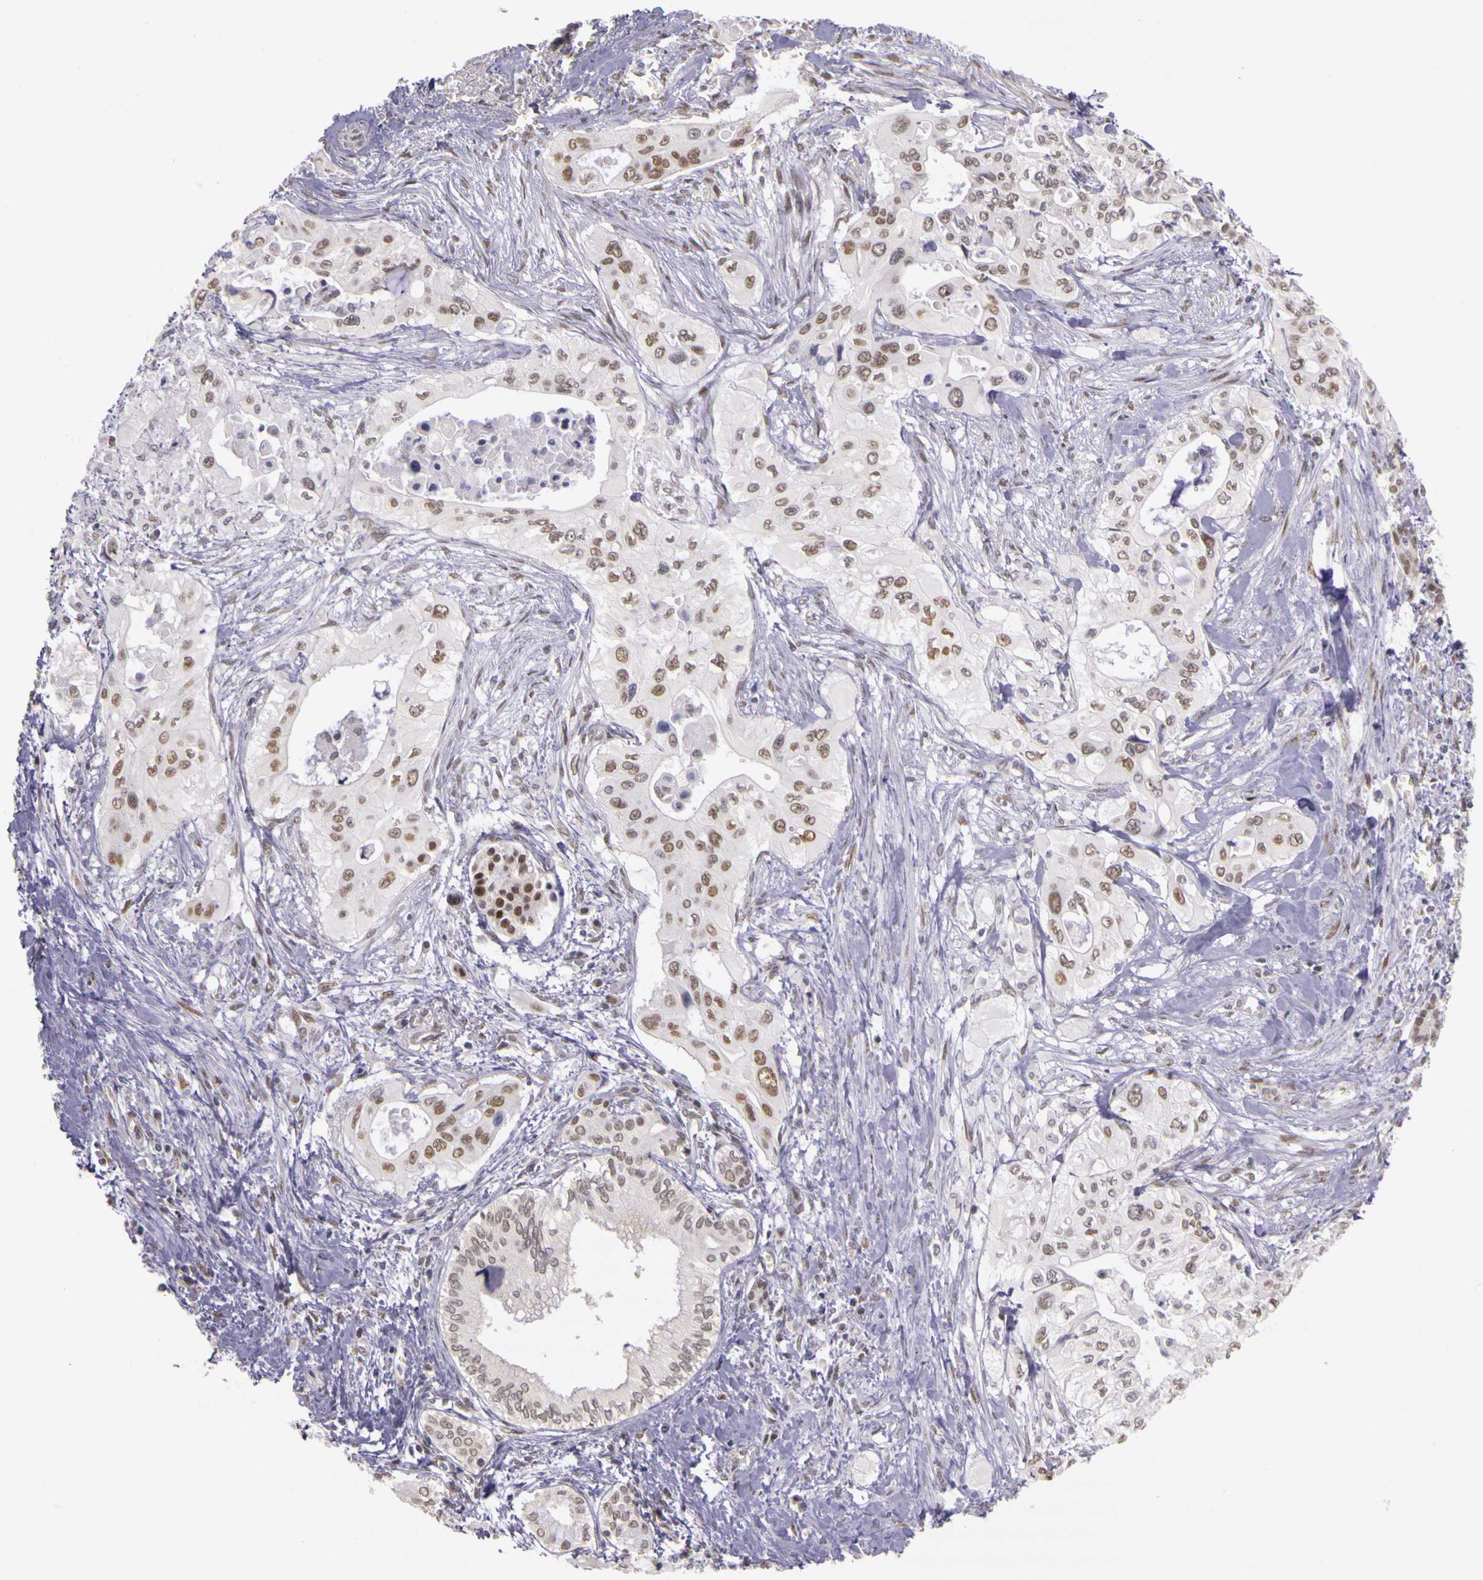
{"staining": {"intensity": "weak", "quantity": ">75%", "location": "nuclear"}, "tissue": "pancreatic cancer", "cell_type": "Tumor cells", "image_type": "cancer", "snomed": [{"axis": "morphology", "description": "Adenocarcinoma, NOS"}, {"axis": "topography", "description": "Pancreas"}], "caption": "Human pancreatic cancer (adenocarcinoma) stained with a brown dye reveals weak nuclear positive staining in about >75% of tumor cells.", "gene": "WDR13", "patient": {"sex": "male", "age": 77}}